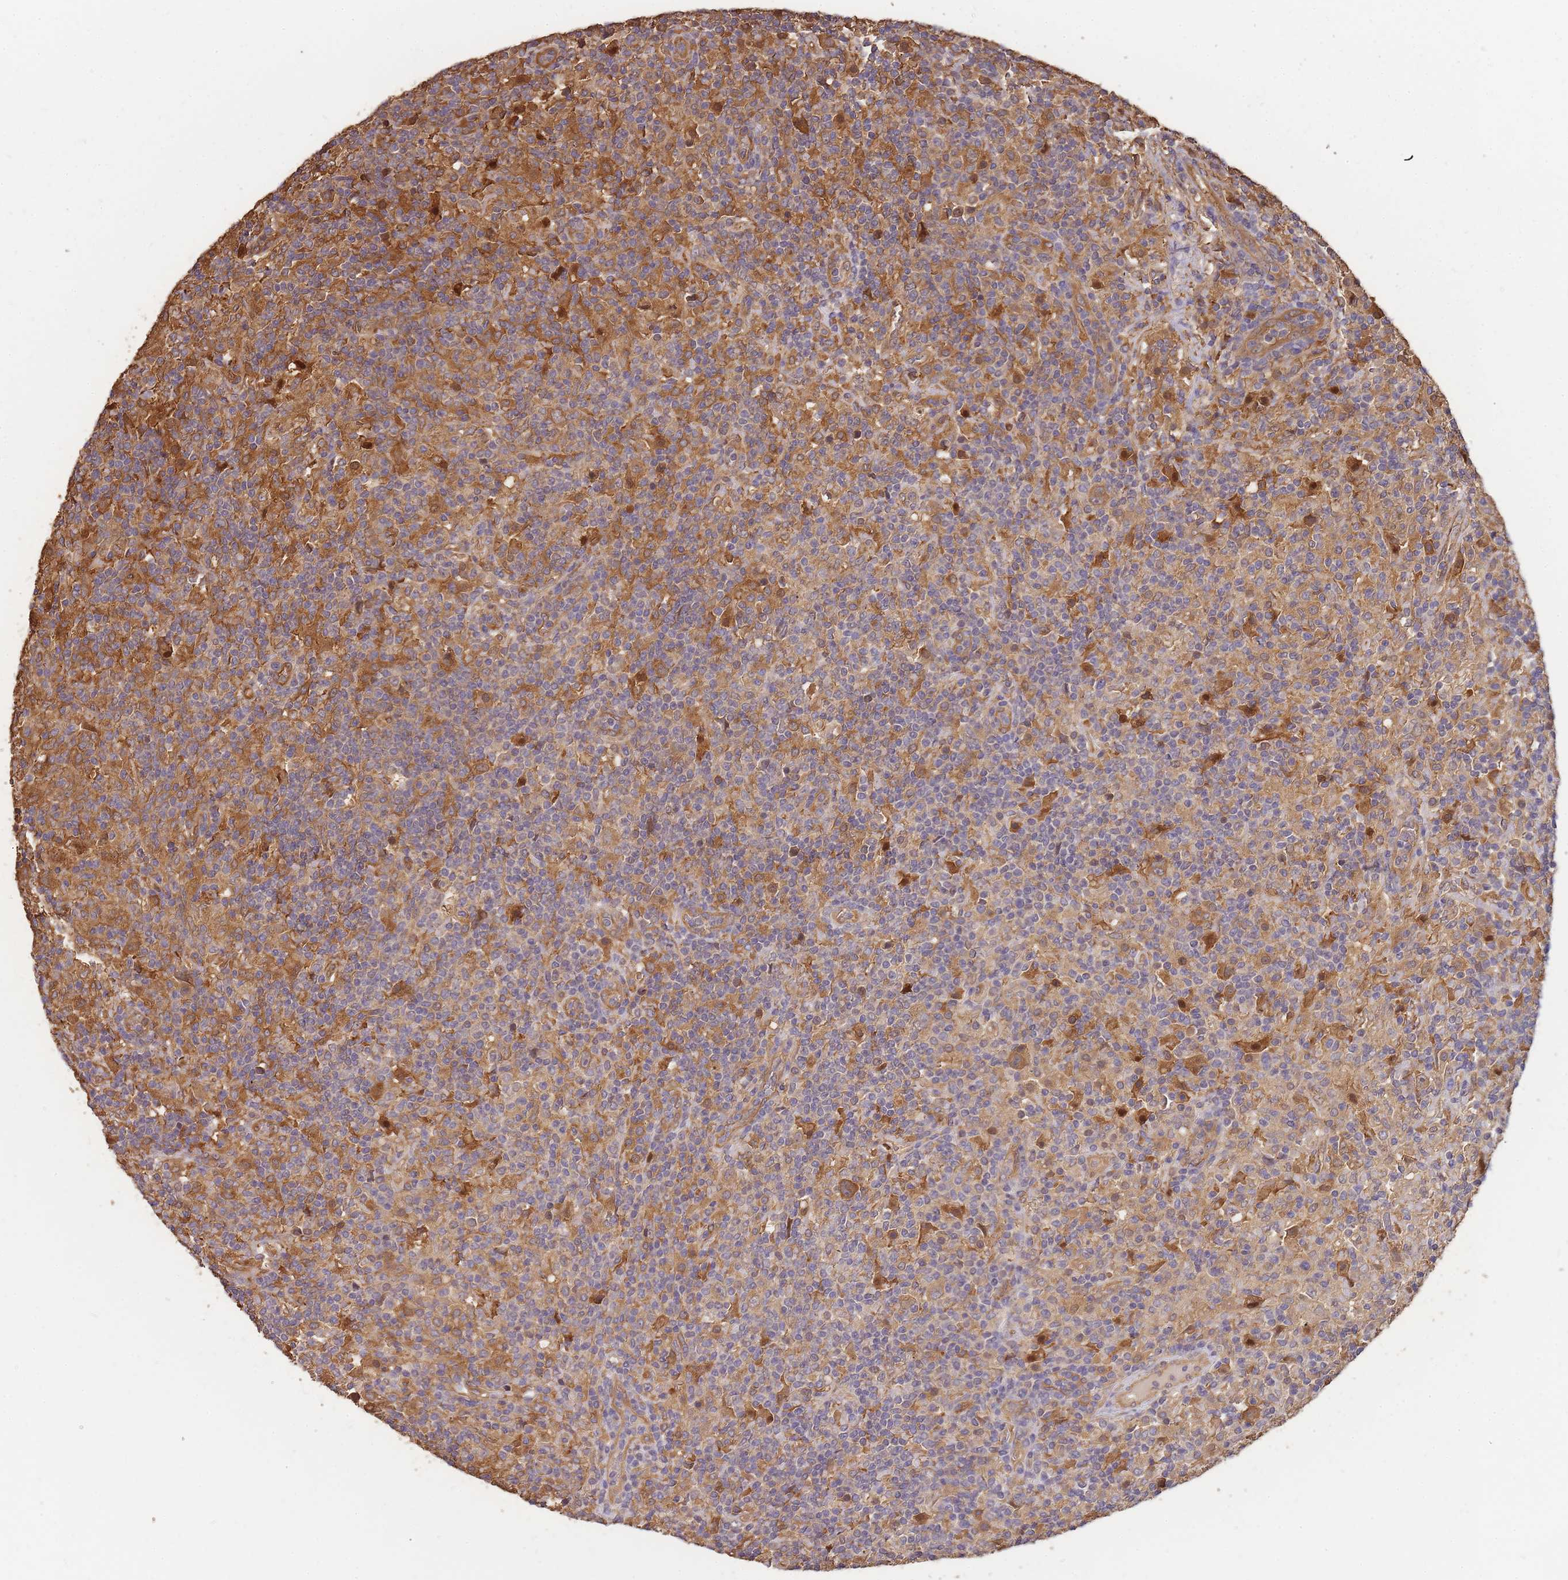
{"staining": {"intensity": "moderate", "quantity": ">75%", "location": "cytoplasmic/membranous"}, "tissue": "lymphoma", "cell_type": "Tumor cells", "image_type": "cancer", "snomed": [{"axis": "morphology", "description": "Hodgkin's disease, NOS"}, {"axis": "topography", "description": "Lymph node"}], "caption": "DAB immunohistochemical staining of human Hodgkin's disease displays moderate cytoplasmic/membranous protein positivity in about >75% of tumor cells.", "gene": "CDKN2AIPNL", "patient": {"sex": "male", "age": 70}}